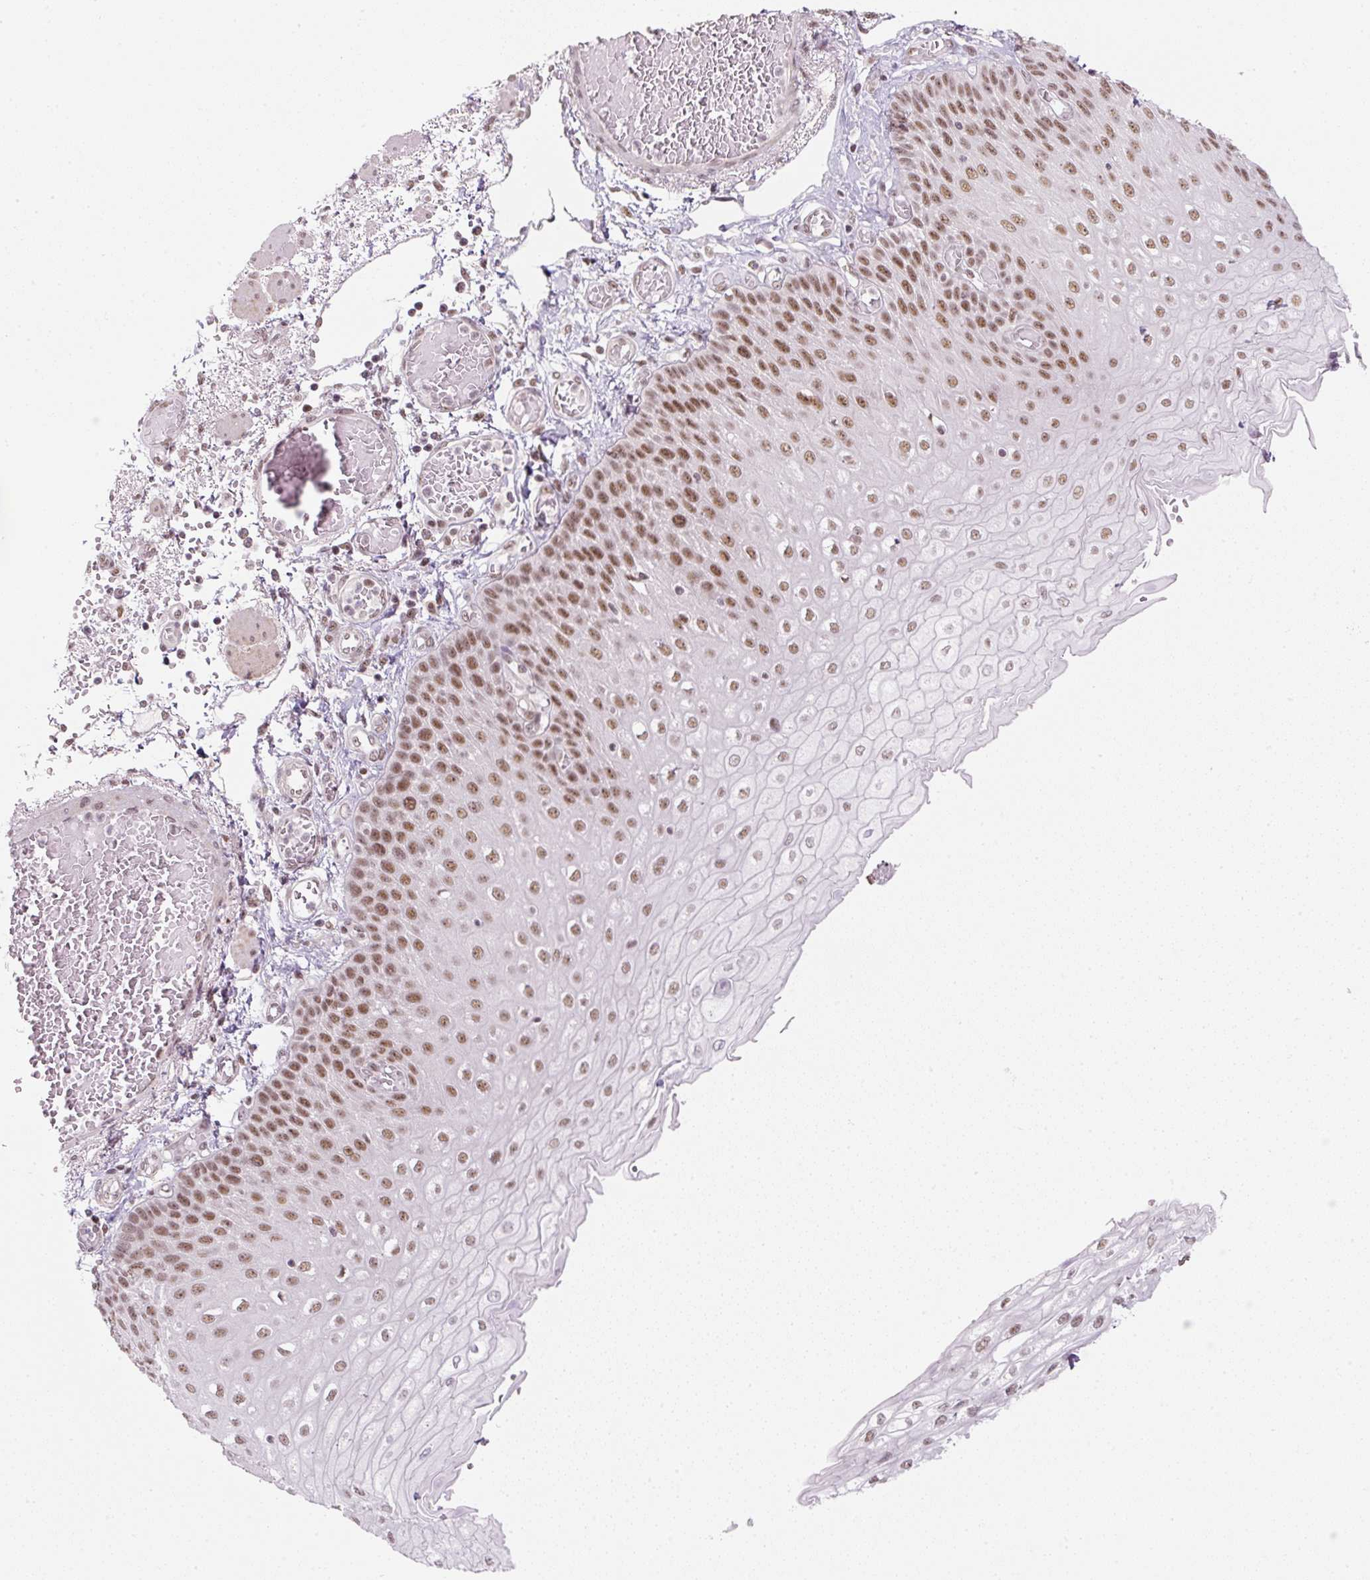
{"staining": {"intensity": "moderate", "quantity": ">75%", "location": "nuclear"}, "tissue": "esophagus", "cell_type": "Squamous epithelial cells", "image_type": "normal", "snomed": [{"axis": "morphology", "description": "Normal tissue, NOS"}, {"axis": "morphology", "description": "Adenocarcinoma, NOS"}, {"axis": "topography", "description": "Esophagus"}], "caption": "IHC histopathology image of unremarkable human esophagus stained for a protein (brown), which reveals medium levels of moderate nuclear expression in approximately >75% of squamous epithelial cells.", "gene": "U2AF2", "patient": {"sex": "male", "age": 81}}